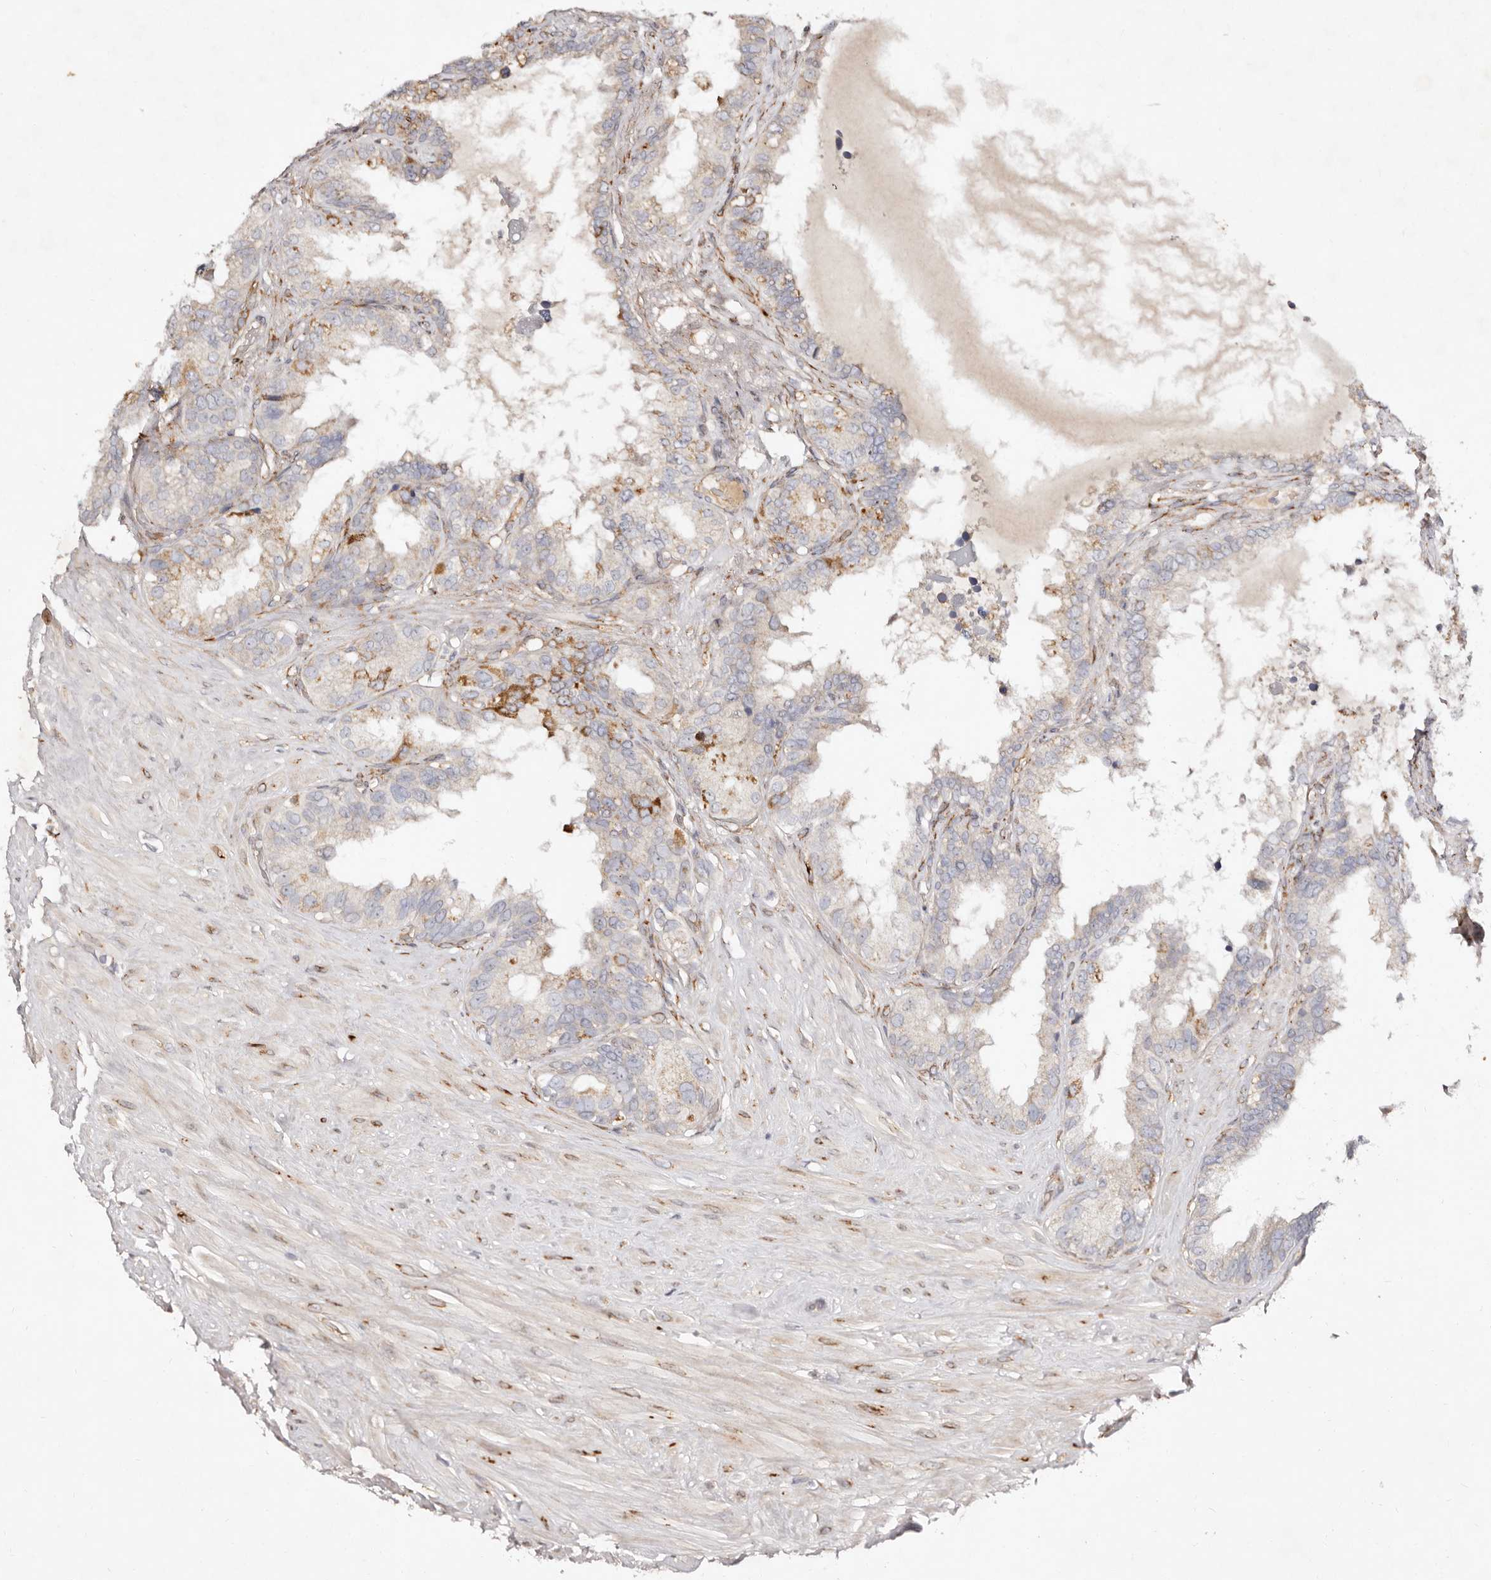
{"staining": {"intensity": "moderate", "quantity": "<25%", "location": "cytoplasmic/membranous"}, "tissue": "seminal vesicle", "cell_type": "Glandular cells", "image_type": "normal", "snomed": [{"axis": "morphology", "description": "Normal tissue, NOS"}, {"axis": "topography", "description": "Seminal veicle"}], "caption": "Brown immunohistochemical staining in benign human seminal vesicle displays moderate cytoplasmic/membranous staining in about <25% of glandular cells. (brown staining indicates protein expression, while blue staining denotes nuclei).", "gene": "SERPINH1", "patient": {"sex": "male", "age": 80}}